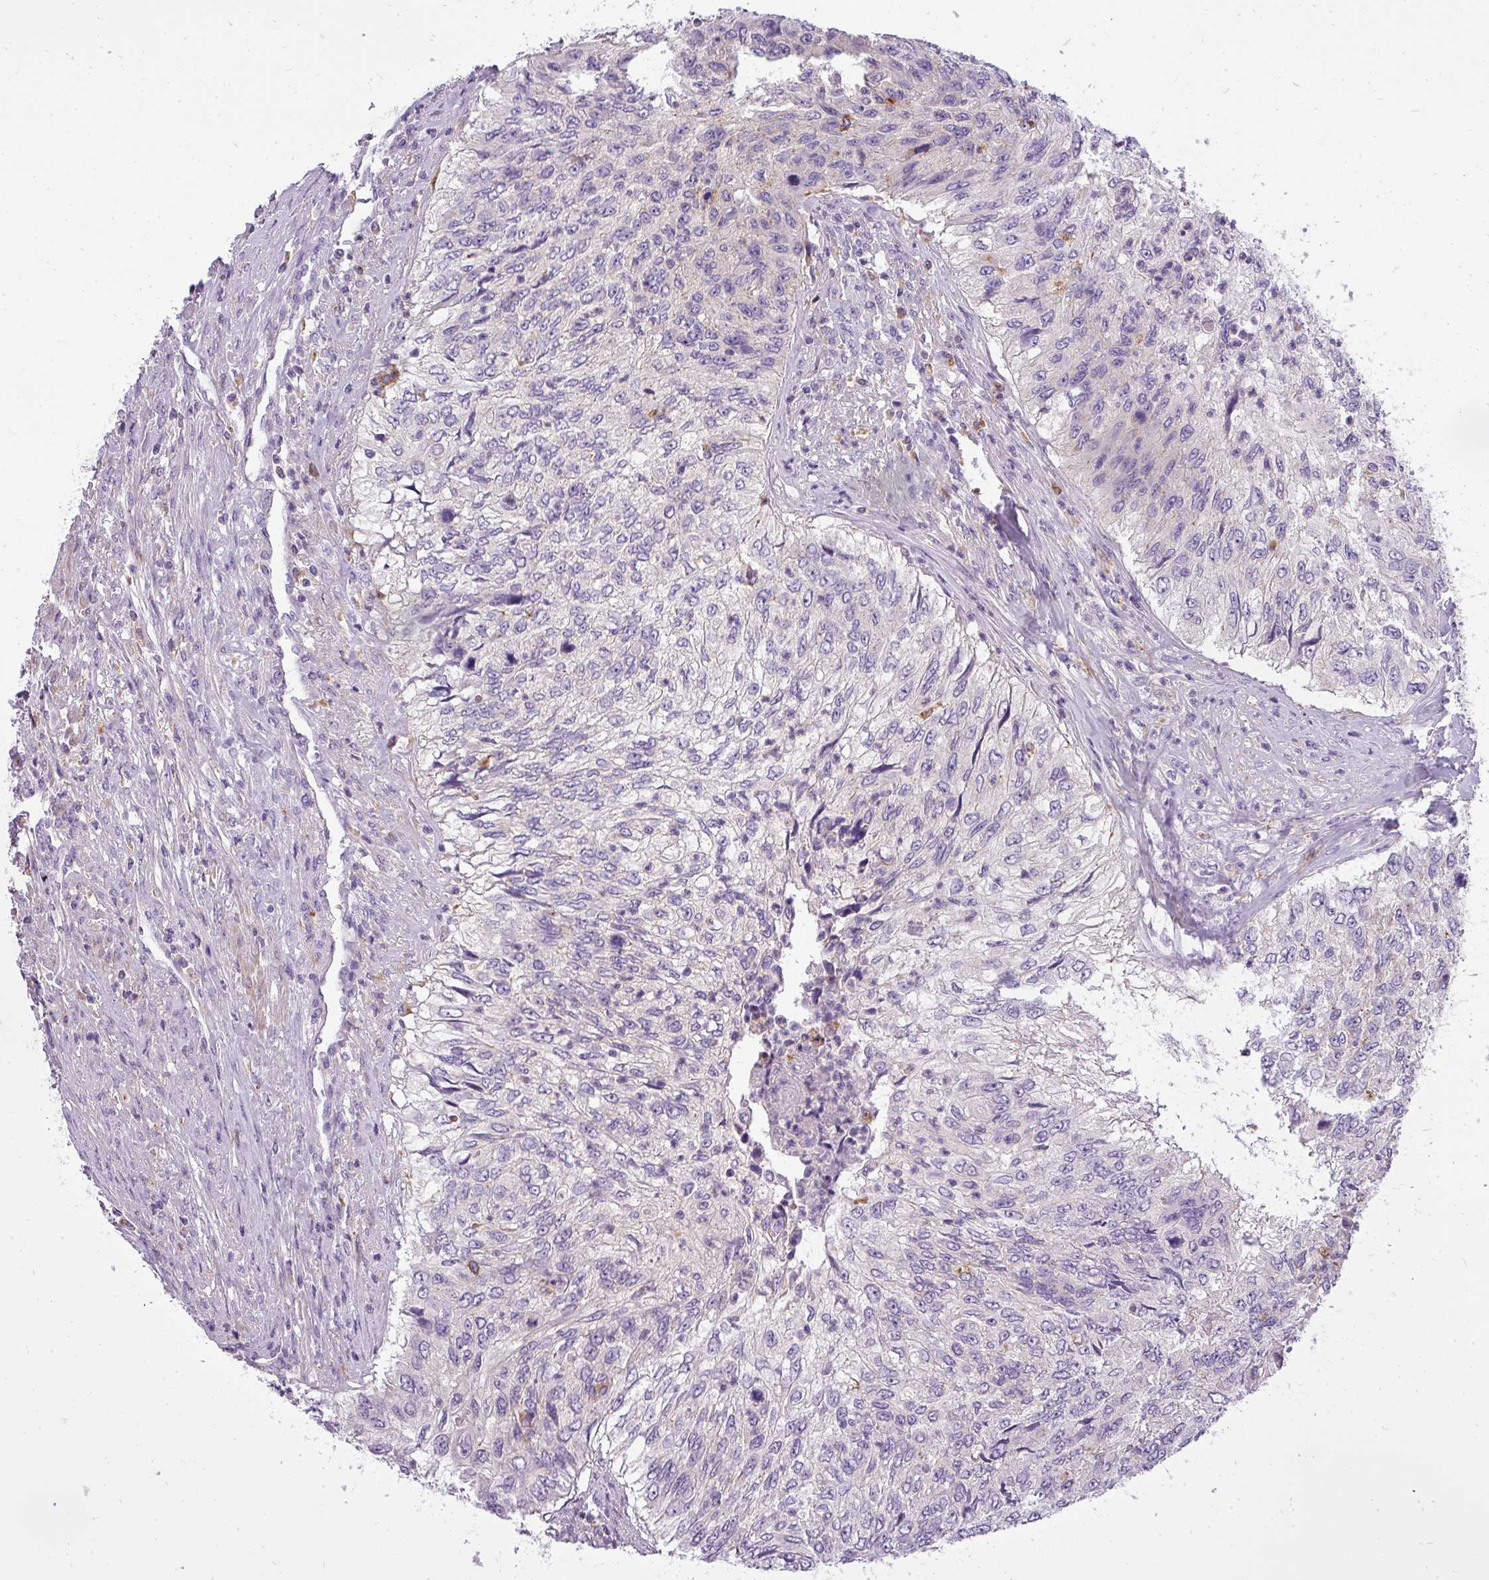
{"staining": {"intensity": "negative", "quantity": "none", "location": "none"}, "tissue": "urothelial cancer", "cell_type": "Tumor cells", "image_type": "cancer", "snomed": [{"axis": "morphology", "description": "Urothelial carcinoma, High grade"}, {"axis": "topography", "description": "Urinary bladder"}], "caption": "A micrograph of human high-grade urothelial carcinoma is negative for staining in tumor cells. (Immunohistochemistry (ihc), brightfield microscopy, high magnification).", "gene": "ATP6V1D", "patient": {"sex": "female", "age": 60}}